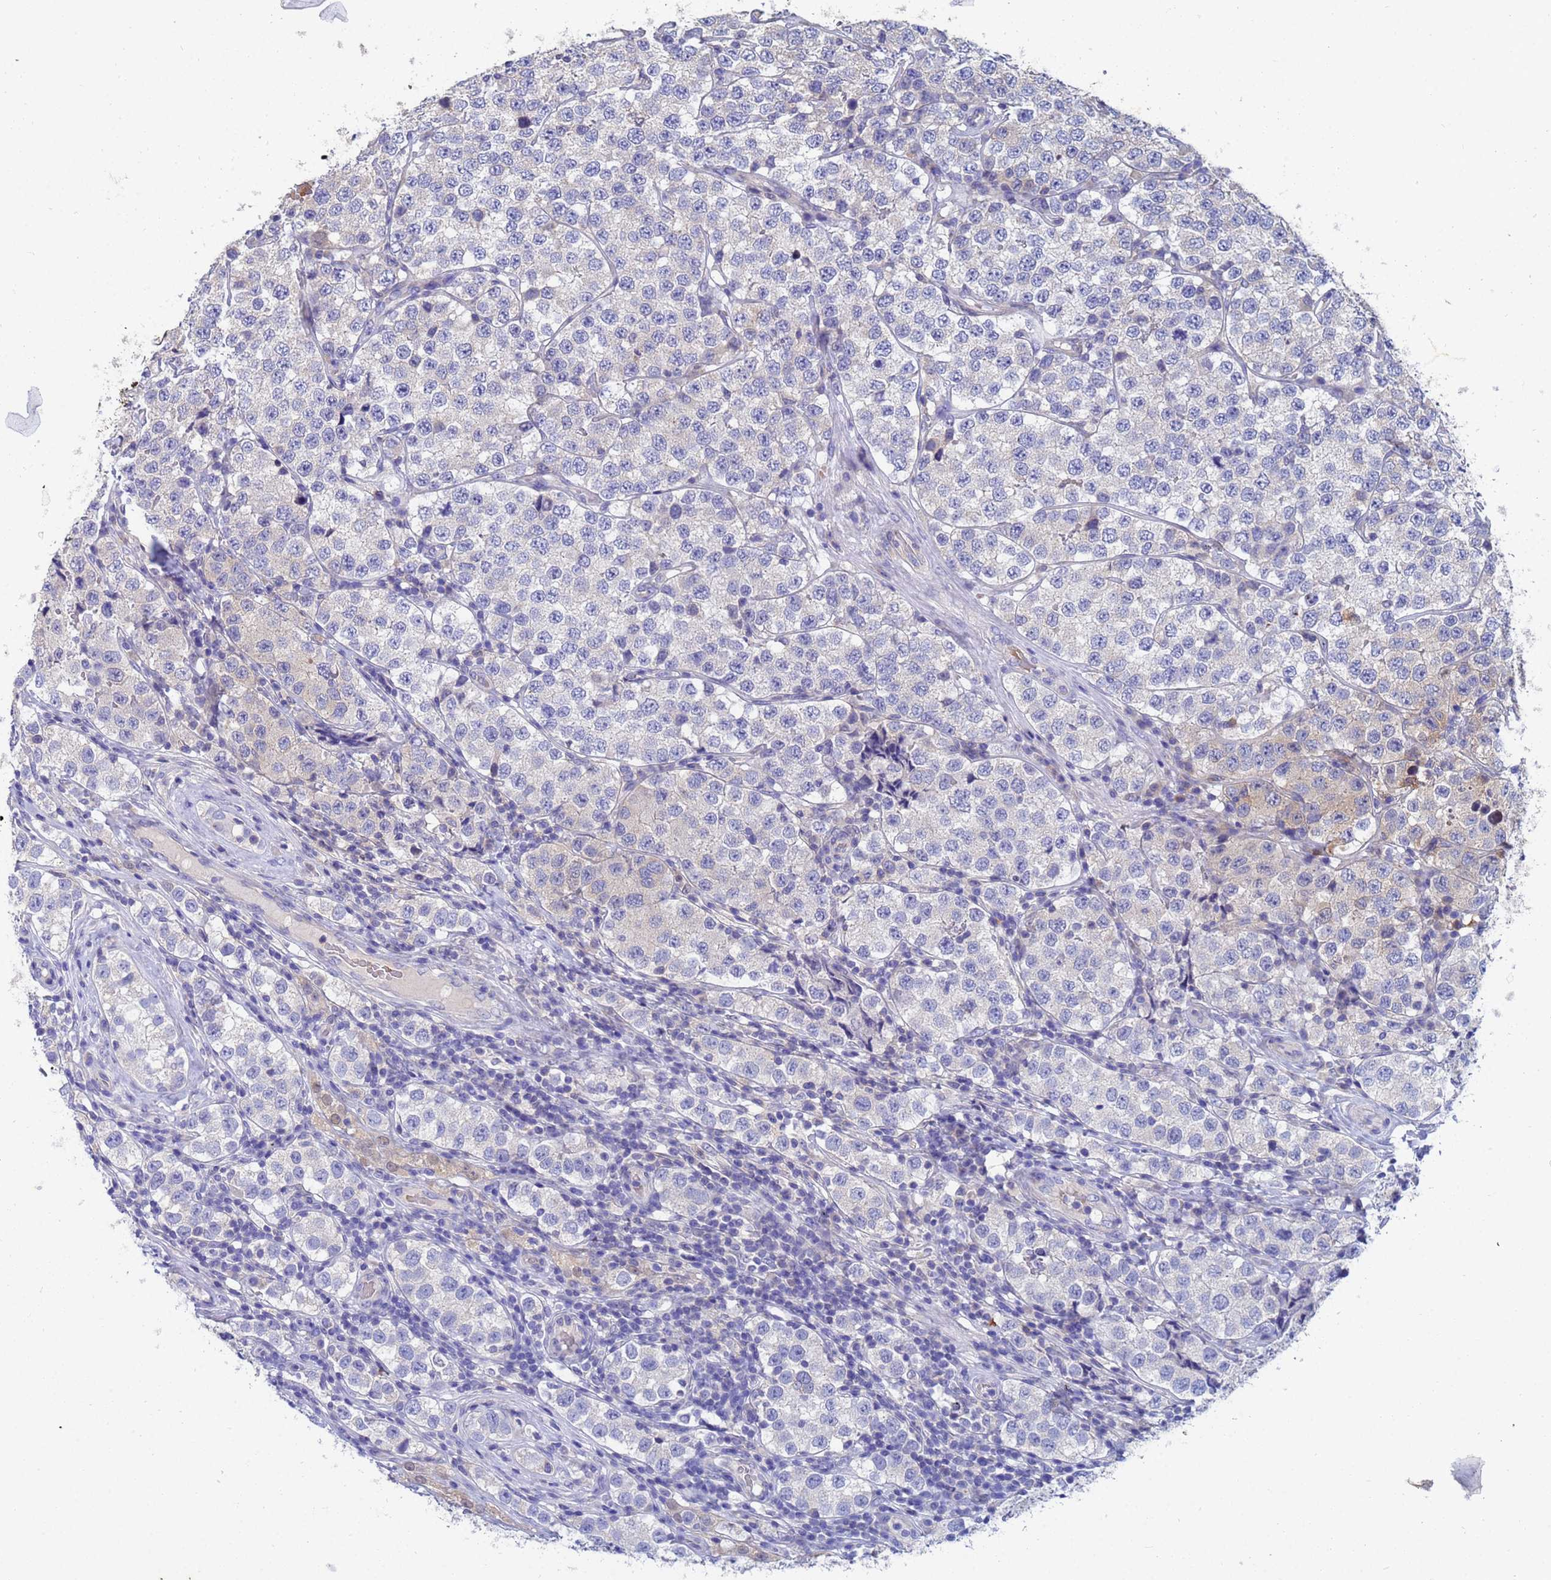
{"staining": {"intensity": "negative", "quantity": "none", "location": "none"}, "tissue": "testis cancer", "cell_type": "Tumor cells", "image_type": "cancer", "snomed": [{"axis": "morphology", "description": "Seminoma, NOS"}, {"axis": "topography", "description": "Testis"}], "caption": "Testis seminoma stained for a protein using immunohistochemistry displays no staining tumor cells.", "gene": "TTLL11", "patient": {"sex": "male", "age": 34}}